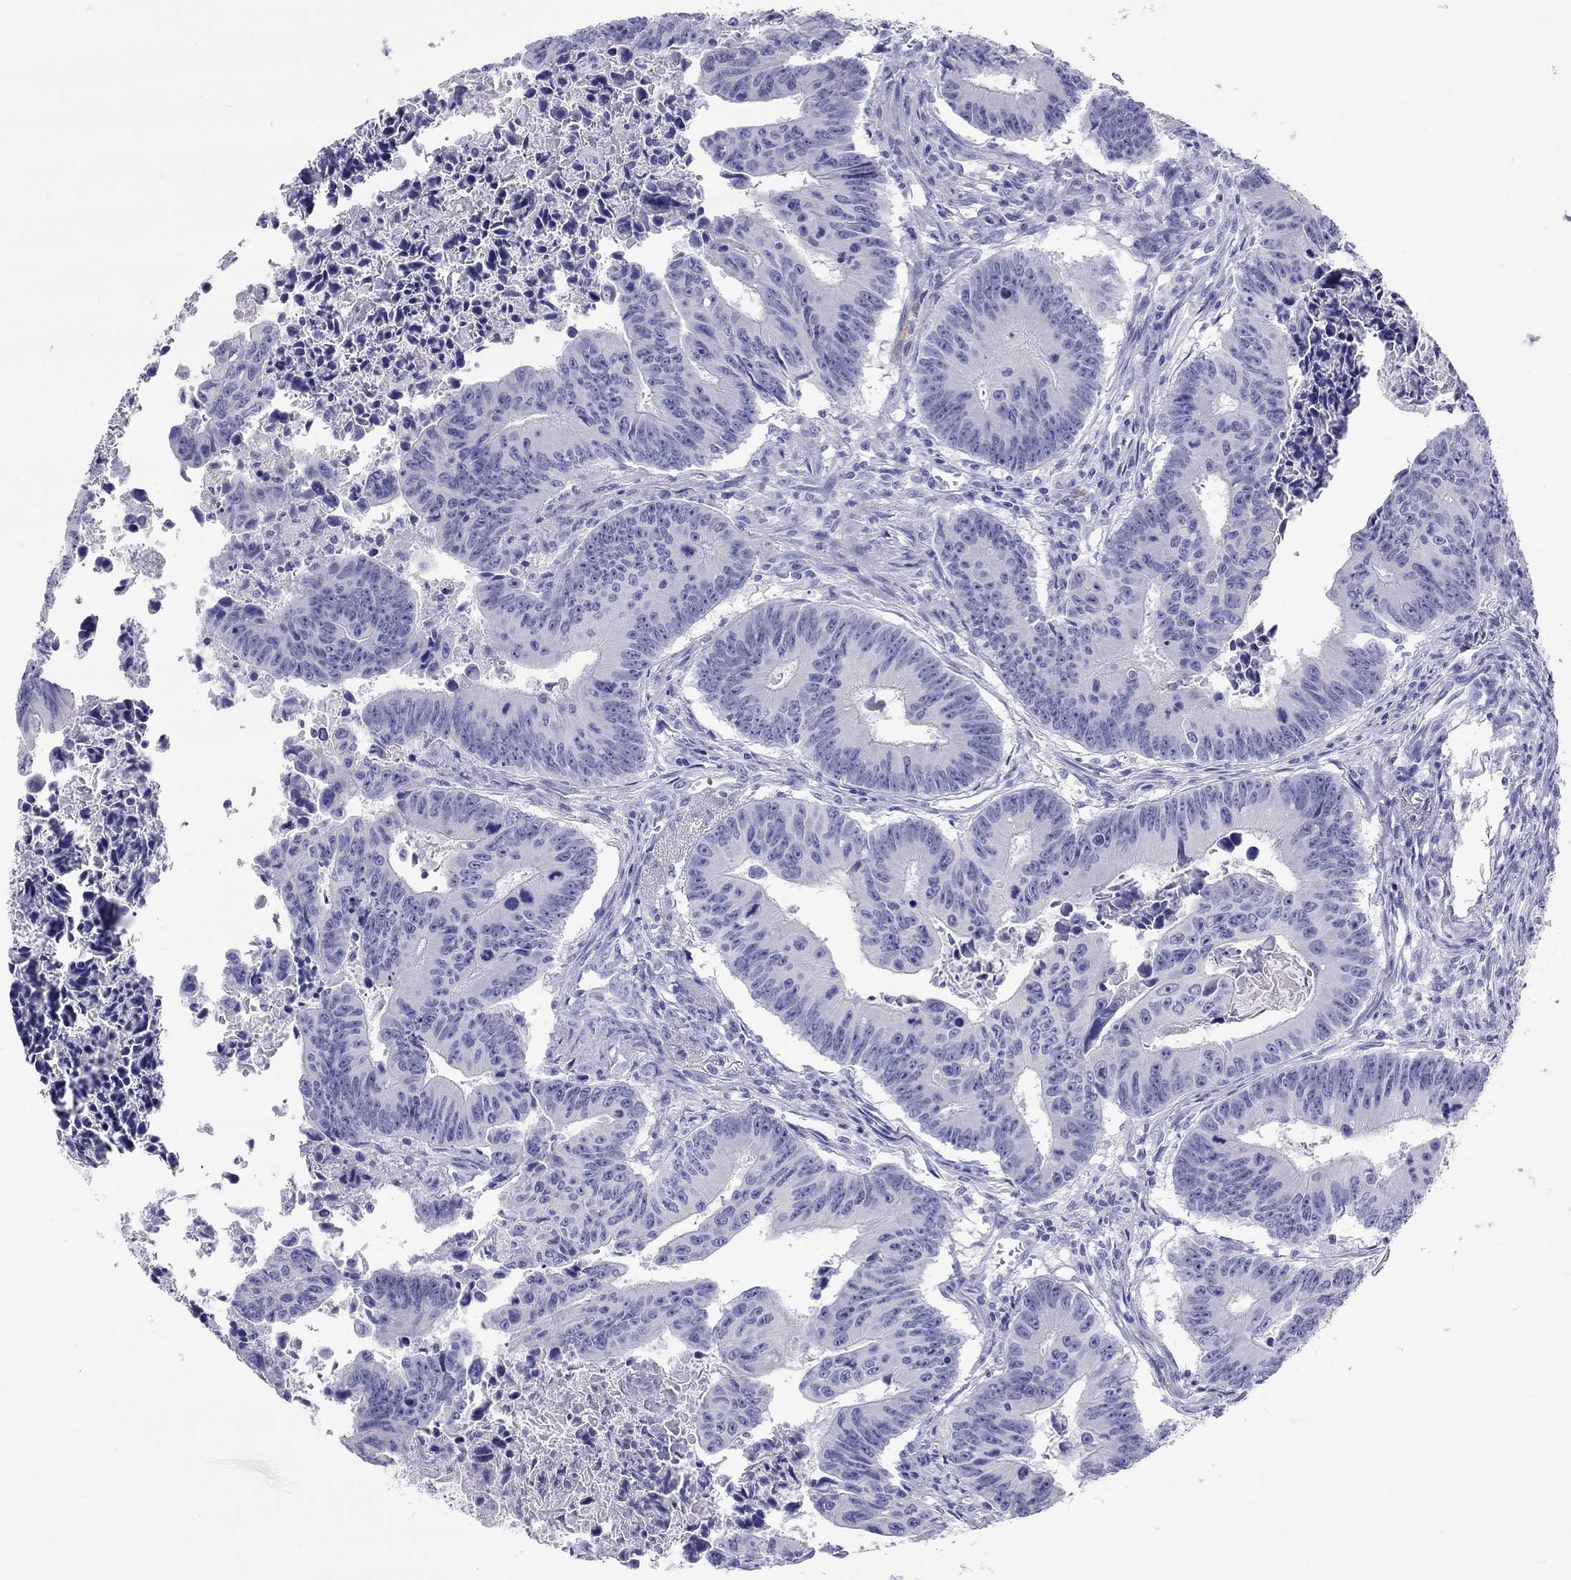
{"staining": {"intensity": "negative", "quantity": "none", "location": "none"}, "tissue": "colorectal cancer", "cell_type": "Tumor cells", "image_type": "cancer", "snomed": [{"axis": "morphology", "description": "Adenocarcinoma, NOS"}, {"axis": "topography", "description": "Colon"}], "caption": "The histopathology image exhibits no significant staining in tumor cells of colorectal cancer (adenocarcinoma). (Stains: DAB (3,3'-diaminobenzidine) IHC with hematoxylin counter stain, Microscopy: brightfield microscopy at high magnification).", "gene": "HLA-DQB2", "patient": {"sex": "female", "age": 87}}